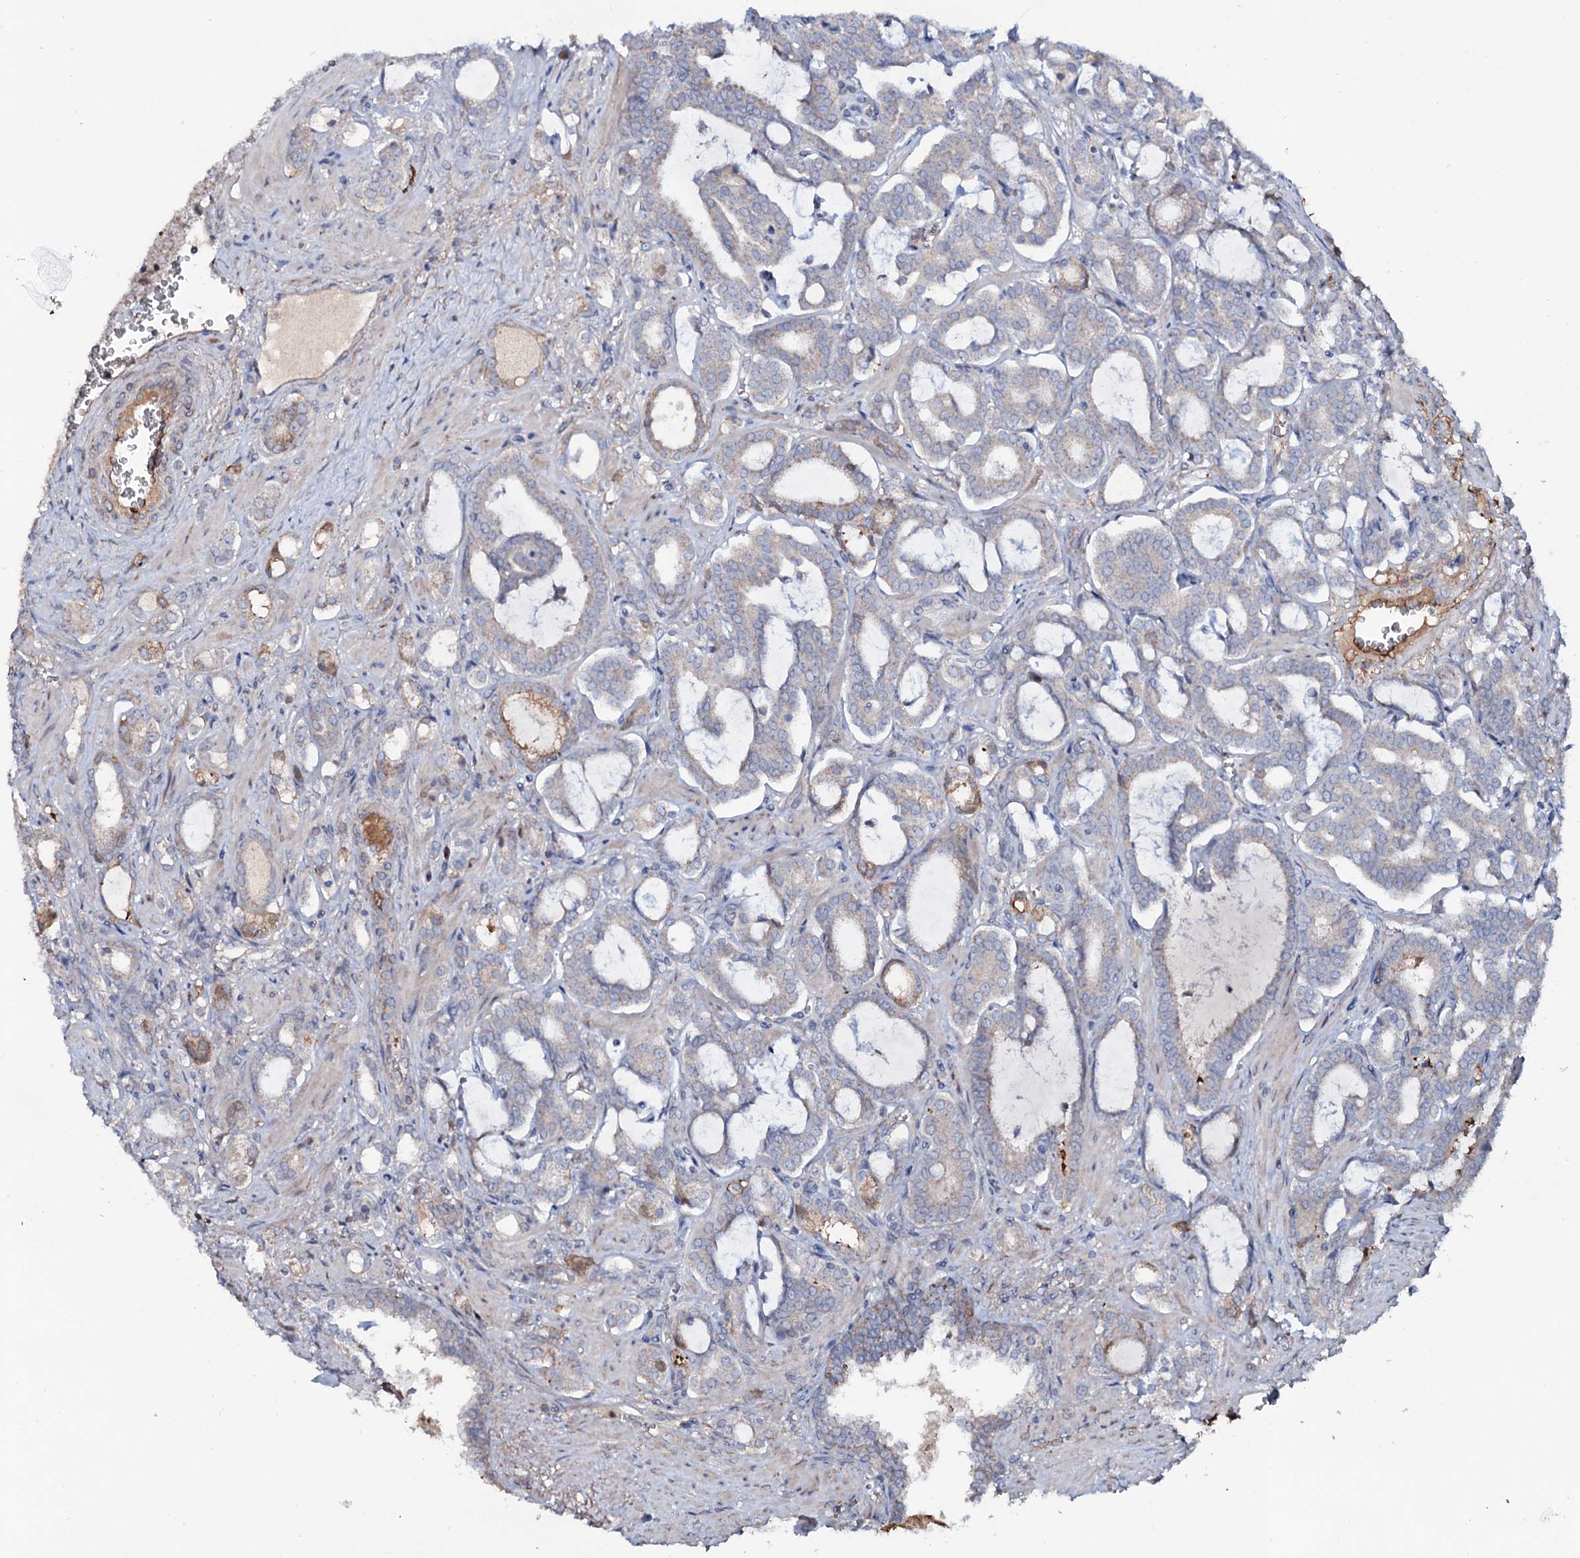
{"staining": {"intensity": "moderate", "quantity": "25%-75%", "location": "cytoplasmic/membranous"}, "tissue": "prostate cancer", "cell_type": "Tumor cells", "image_type": "cancer", "snomed": [{"axis": "morphology", "description": "Adenocarcinoma, High grade"}, {"axis": "topography", "description": "Prostate and seminal vesicle, NOS"}], "caption": "A histopathology image of prostate cancer (adenocarcinoma (high-grade)) stained for a protein shows moderate cytoplasmic/membranous brown staining in tumor cells. The protein of interest is stained brown, and the nuclei are stained in blue (DAB IHC with brightfield microscopy, high magnification).", "gene": "PPP1R3D", "patient": {"sex": "male", "age": 67}}